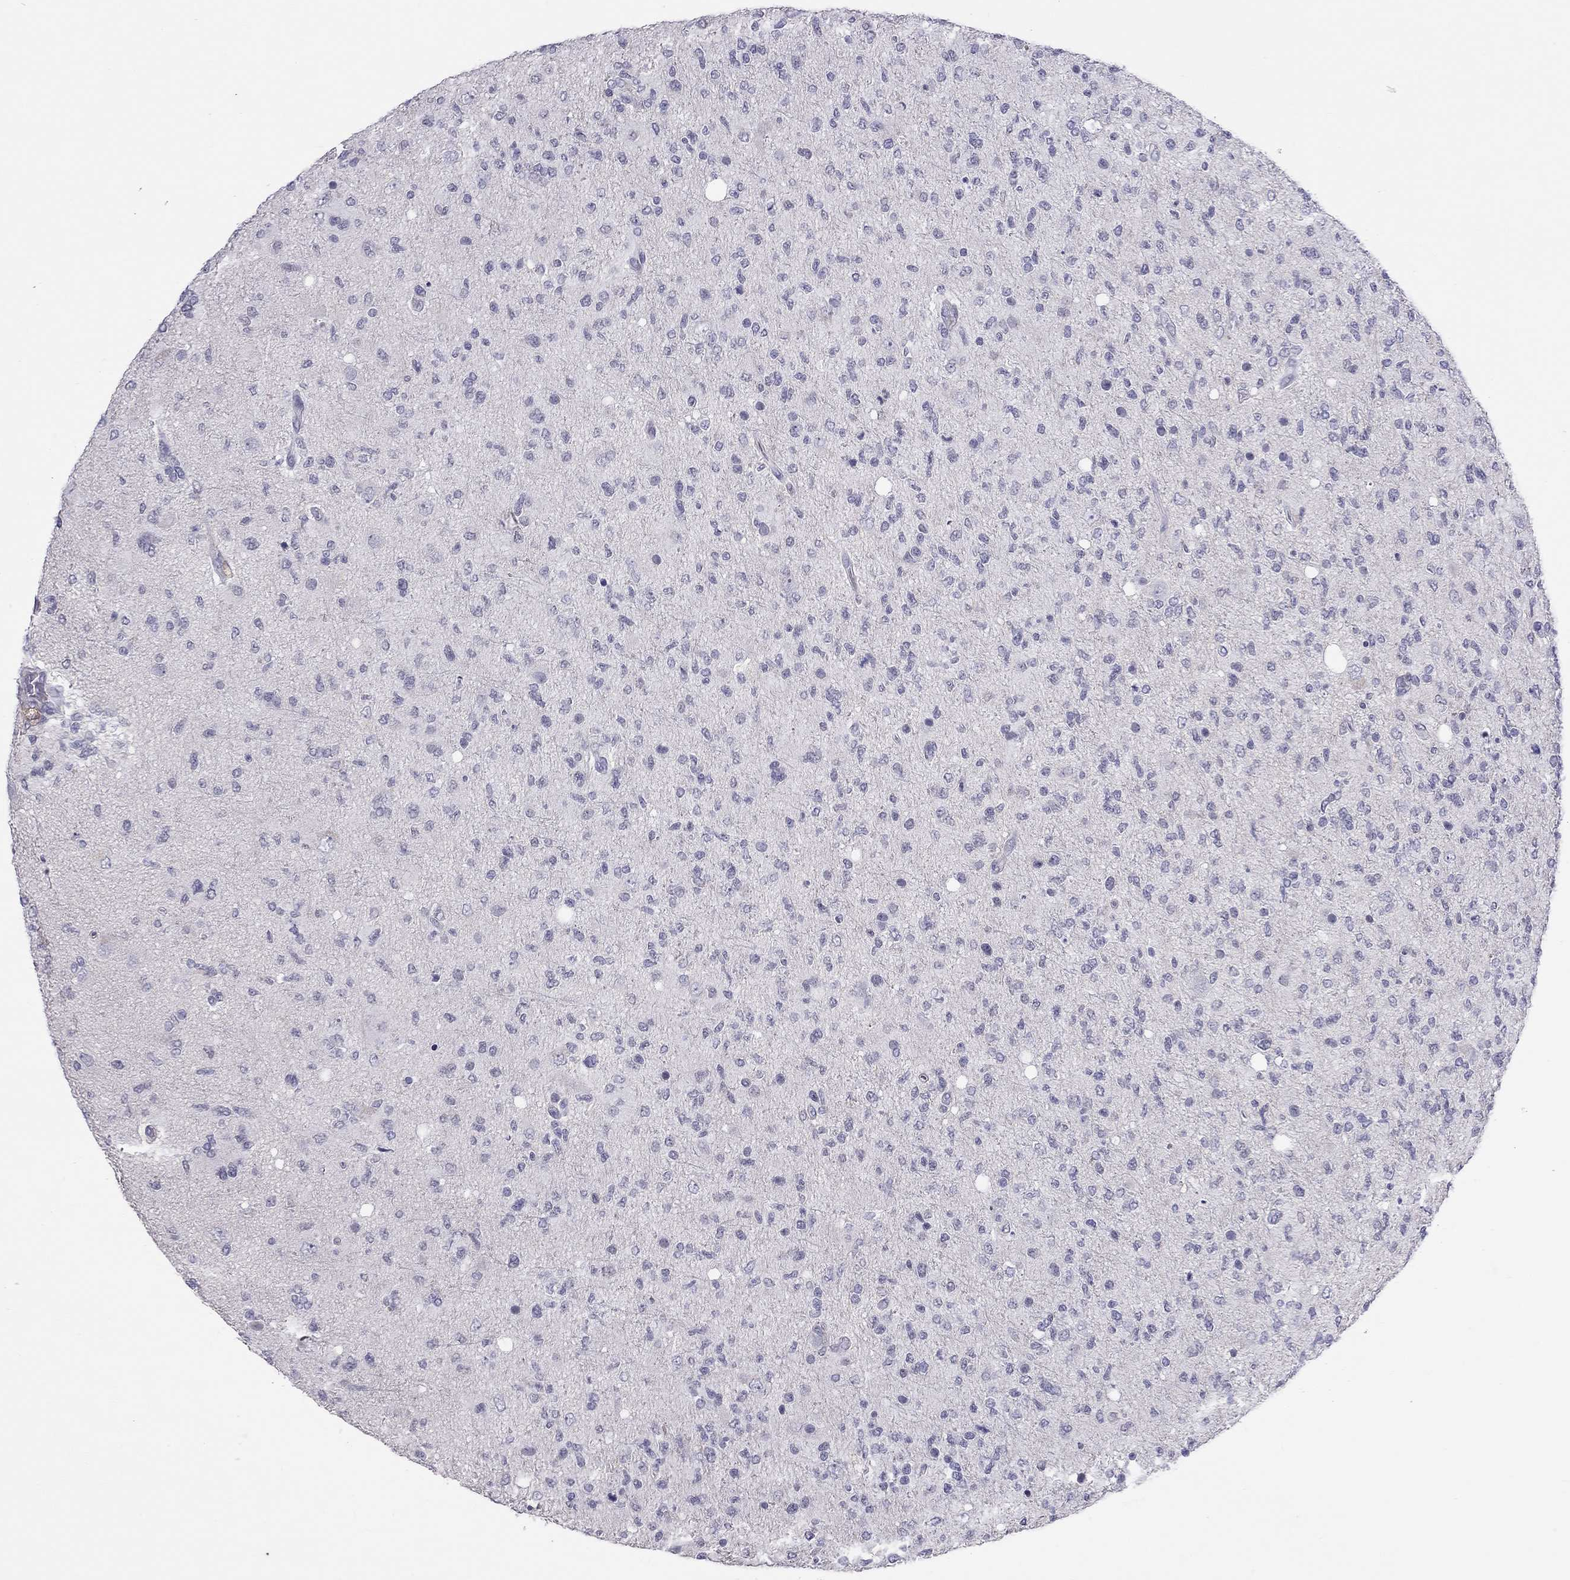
{"staining": {"intensity": "negative", "quantity": "none", "location": "none"}, "tissue": "glioma", "cell_type": "Tumor cells", "image_type": "cancer", "snomed": [{"axis": "morphology", "description": "Glioma, malignant, High grade"}, {"axis": "topography", "description": "Cerebral cortex"}], "caption": "A high-resolution image shows immunohistochemistry staining of high-grade glioma (malignant), which demonstrates no significant staining in tumor cells. Nuclei are stained in blue.", "gene": "PPP1R3A", "patient": {"sex": "male", "age": 70}}